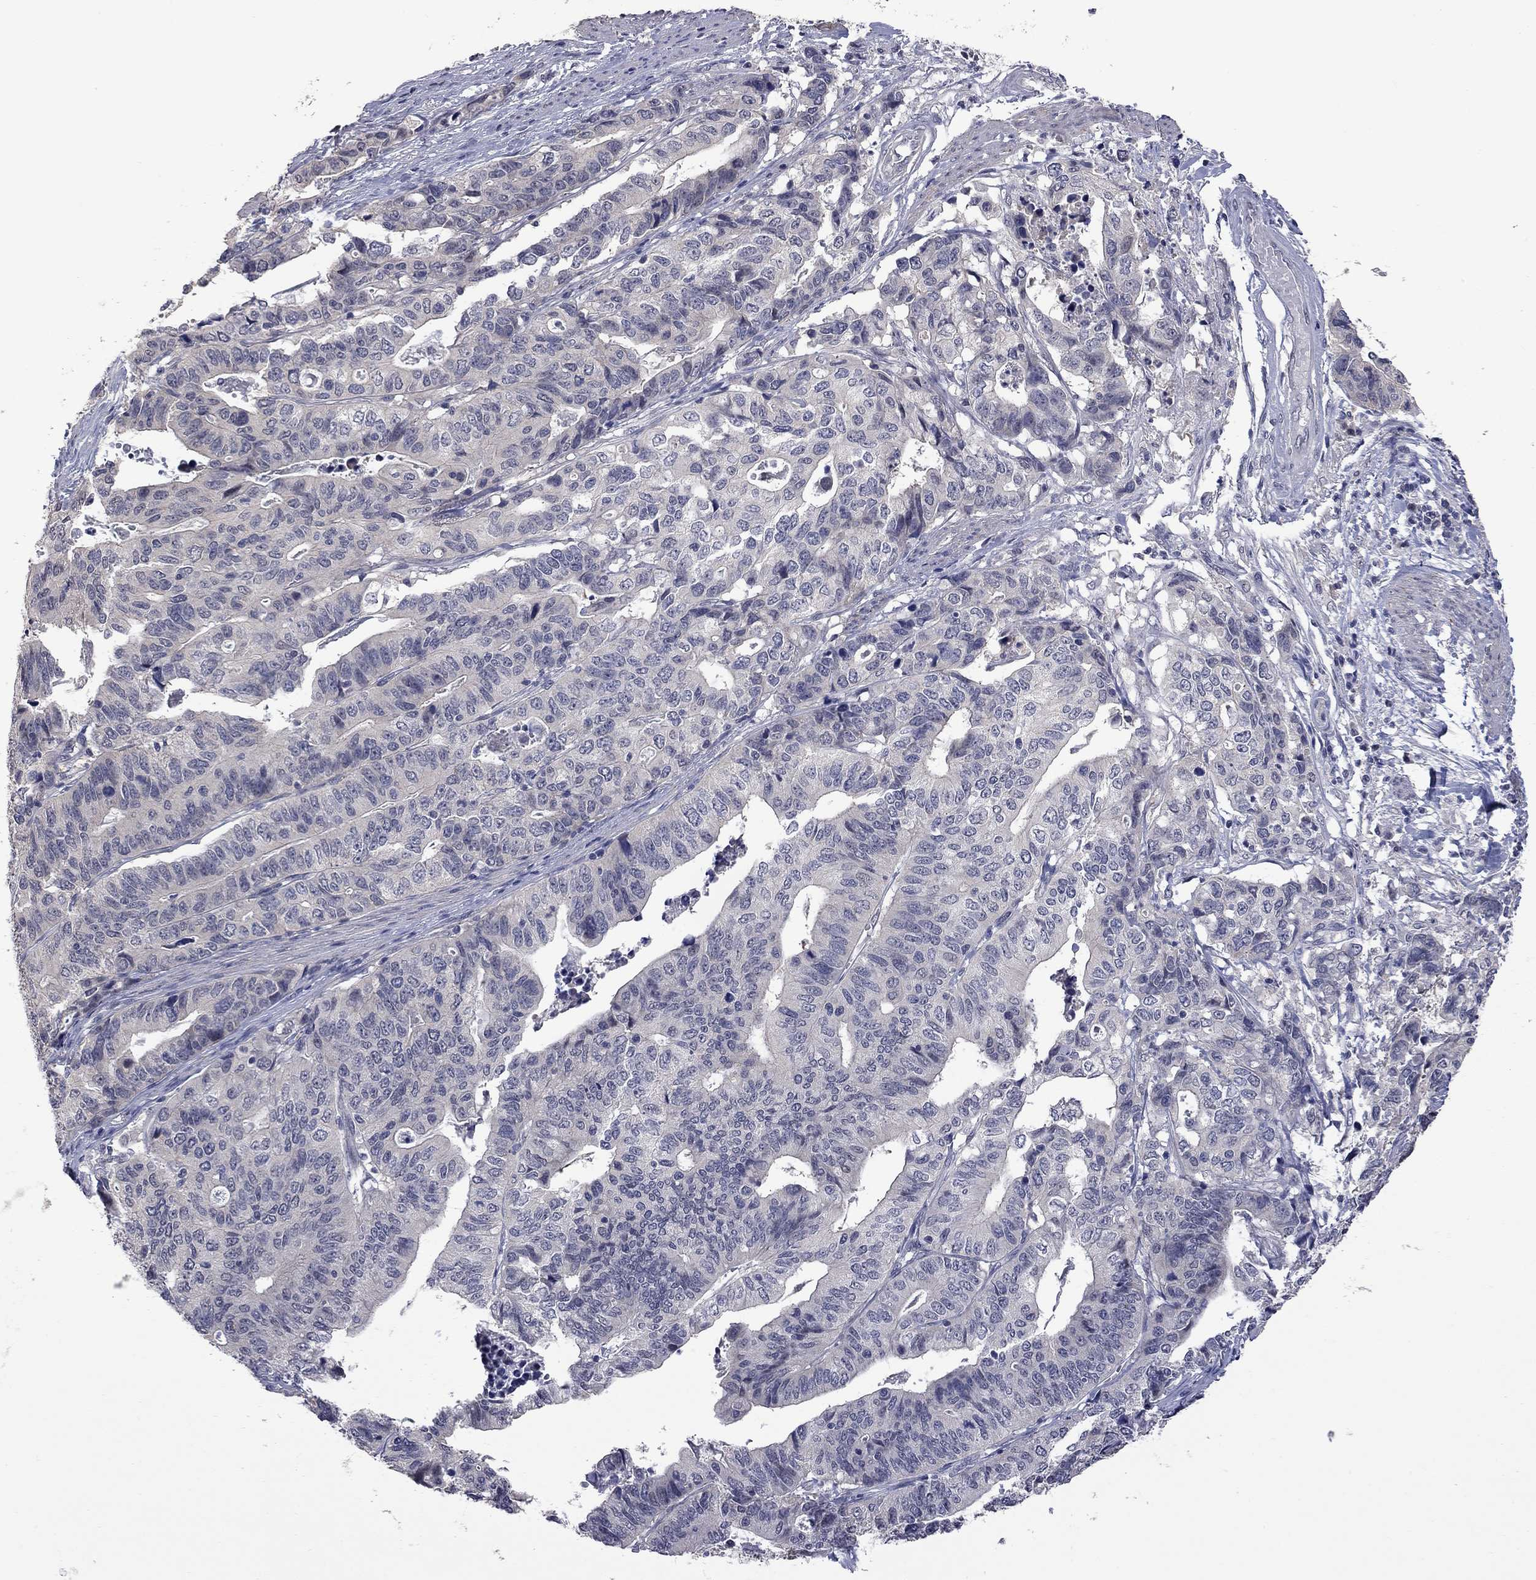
{"staining": {"intensity": "negative", "quantity": "none", "location": "none"}, "tissue": "stomach cancer", "cell_type": "Tumor cells", "image_type": "cancer", "snomed": [{"axis": "morphology", "description": "Adenocarcinoma, NOS"}, {"axis": "topography", "description": "Stomach, upper"}], "caption": "Stomach cancer was stained to show a protein in brown. There is no significant expression in tumor cells. (Brightfield microscopy of DAB IHC at high magnification).", "gene": "FABP12", "patient": {"sex": "female", "age": 67}}